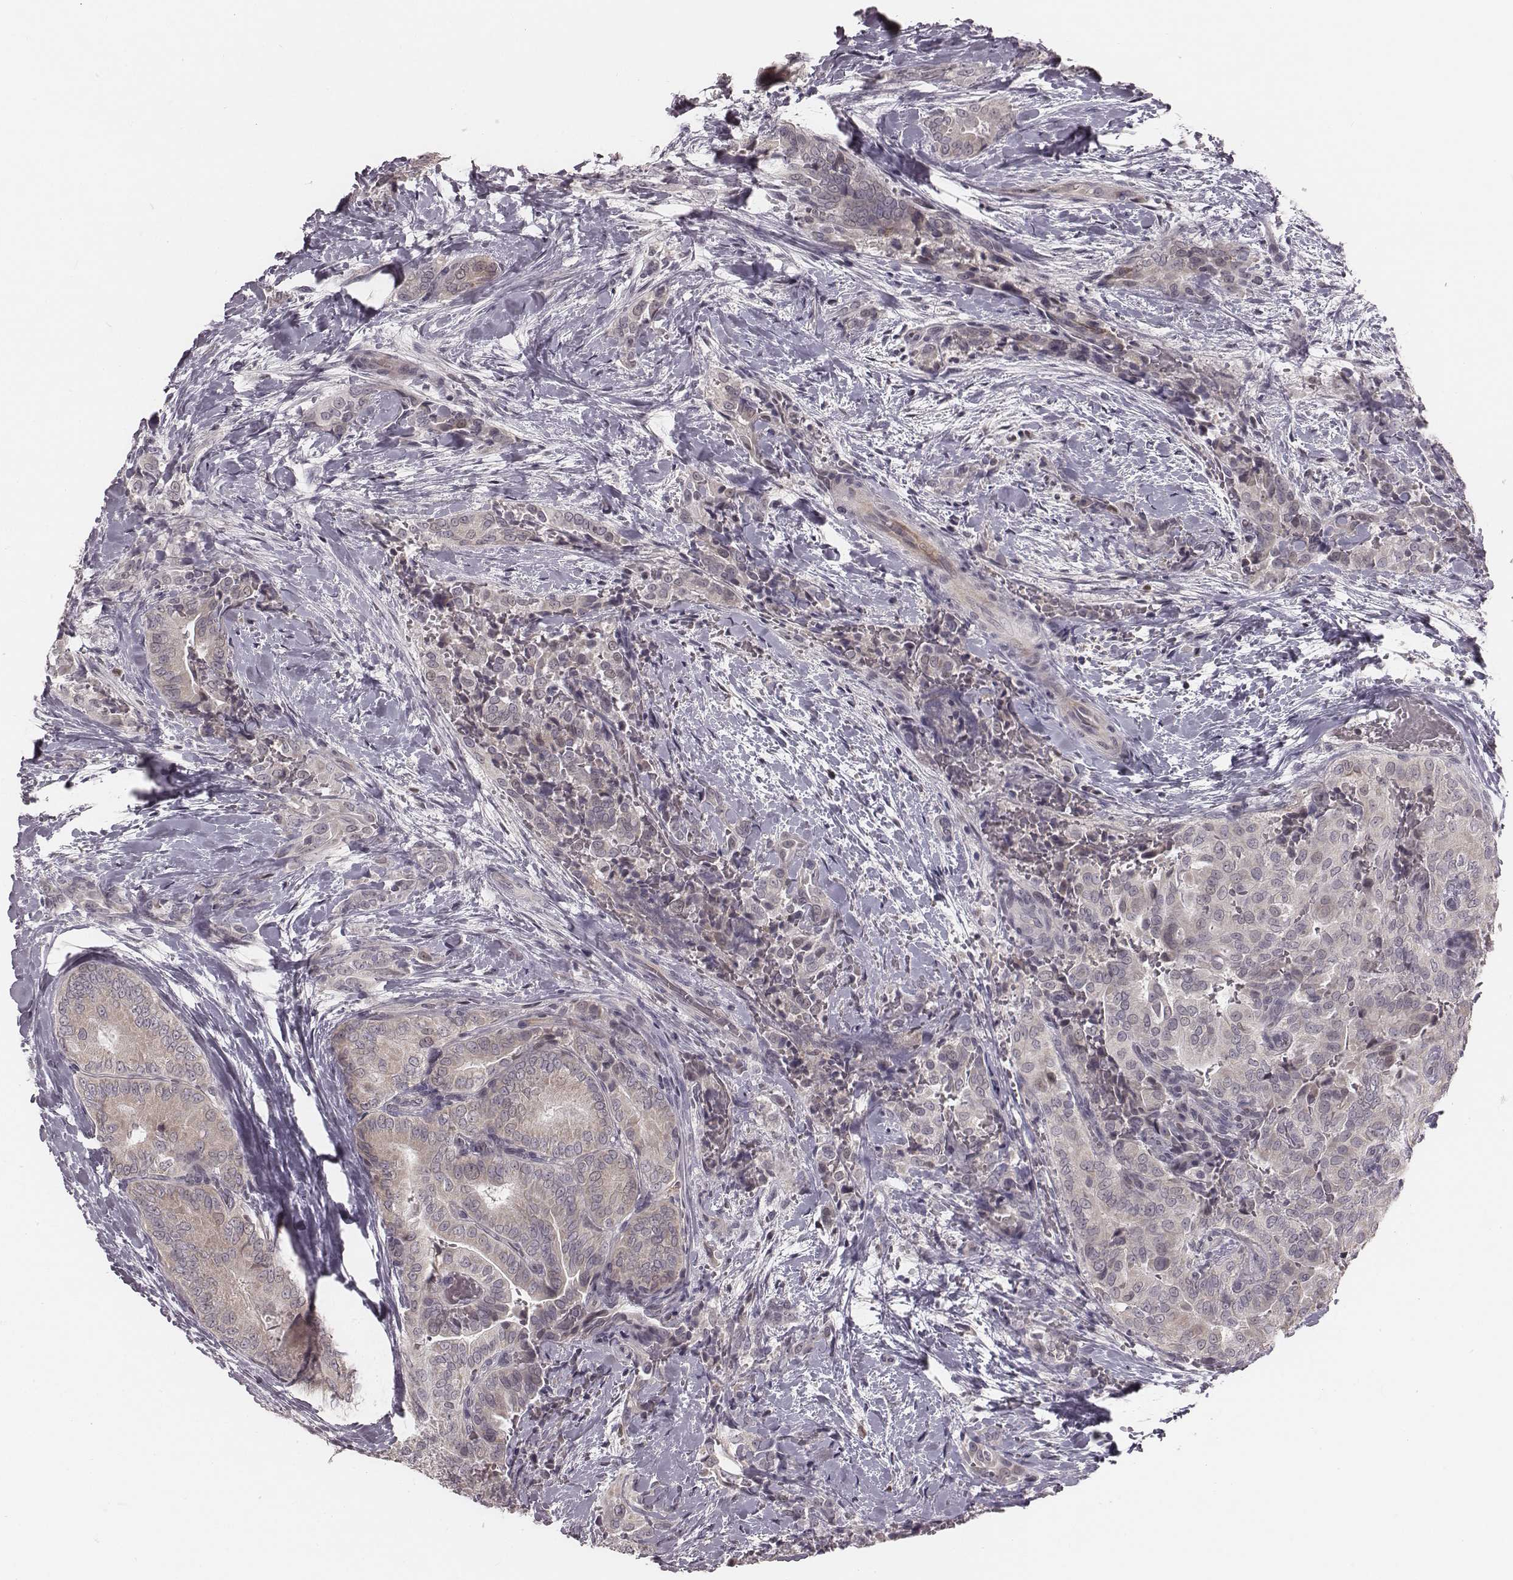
{"staining": {"intensity": "weak", "quantity": ">75%", "location": "cytoplasmic/membranous"}, "tissue": "thyroid cancer", "cell_type": "Tumor cells", "image_type": "cancer", "snomed": [{"axis": "morphology", "description": "Papillary adenocarcinoma, NOS"}, {"axis": "topography", "description": "Thyroid gland"}], "caption": "There is low levels of weak cytoplasmic/membranous positivity in tumor cells of thyroid cancer, as demonstrated by immunohistochemical staining (brown color).", "gene": "IQCG", "patient": {"sex": "male", "age": 61}}